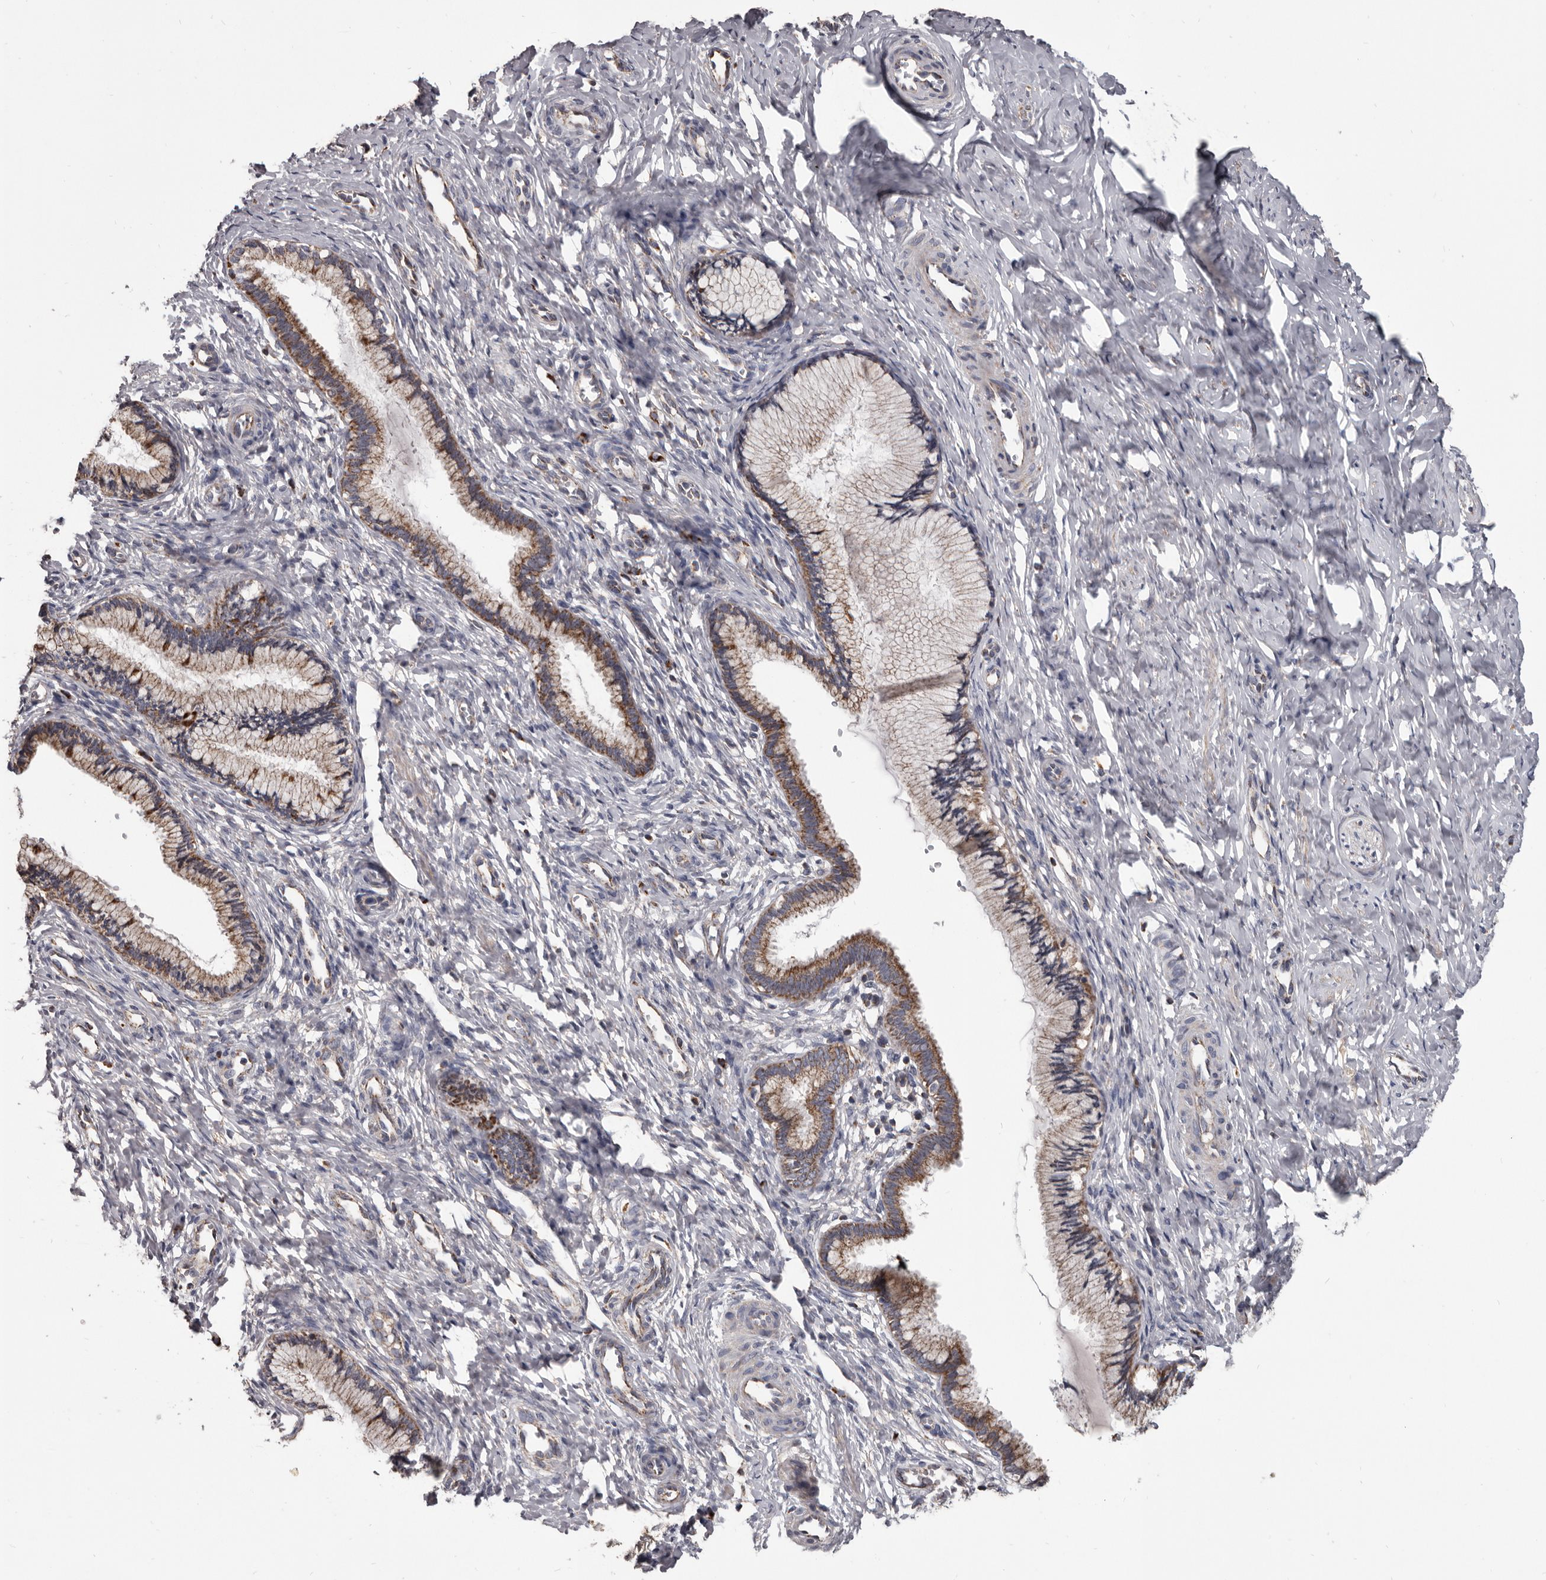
{"staining": {"intensity": "moderate", "quantity": ">75%", "location": "cytoplasmic/membranous"}, "tissue": "cervix", "cell_type": "Glandular cells", "image_type": "normal", "snomed": [{"axis": "morphology", "description": "Normal tissue, NOS"}, {"axis": "topography", "description": "Cervix"}], "caption": "Protein staining of unremarkable cervix demonstrates moderate cytoplasmic/membranous expression in about >75% of glandular cells. (IHC, brightfield microscopy, high magnification).", "gene": "ALDH5A1", "patient": {"sex": "female", "age": 27}}